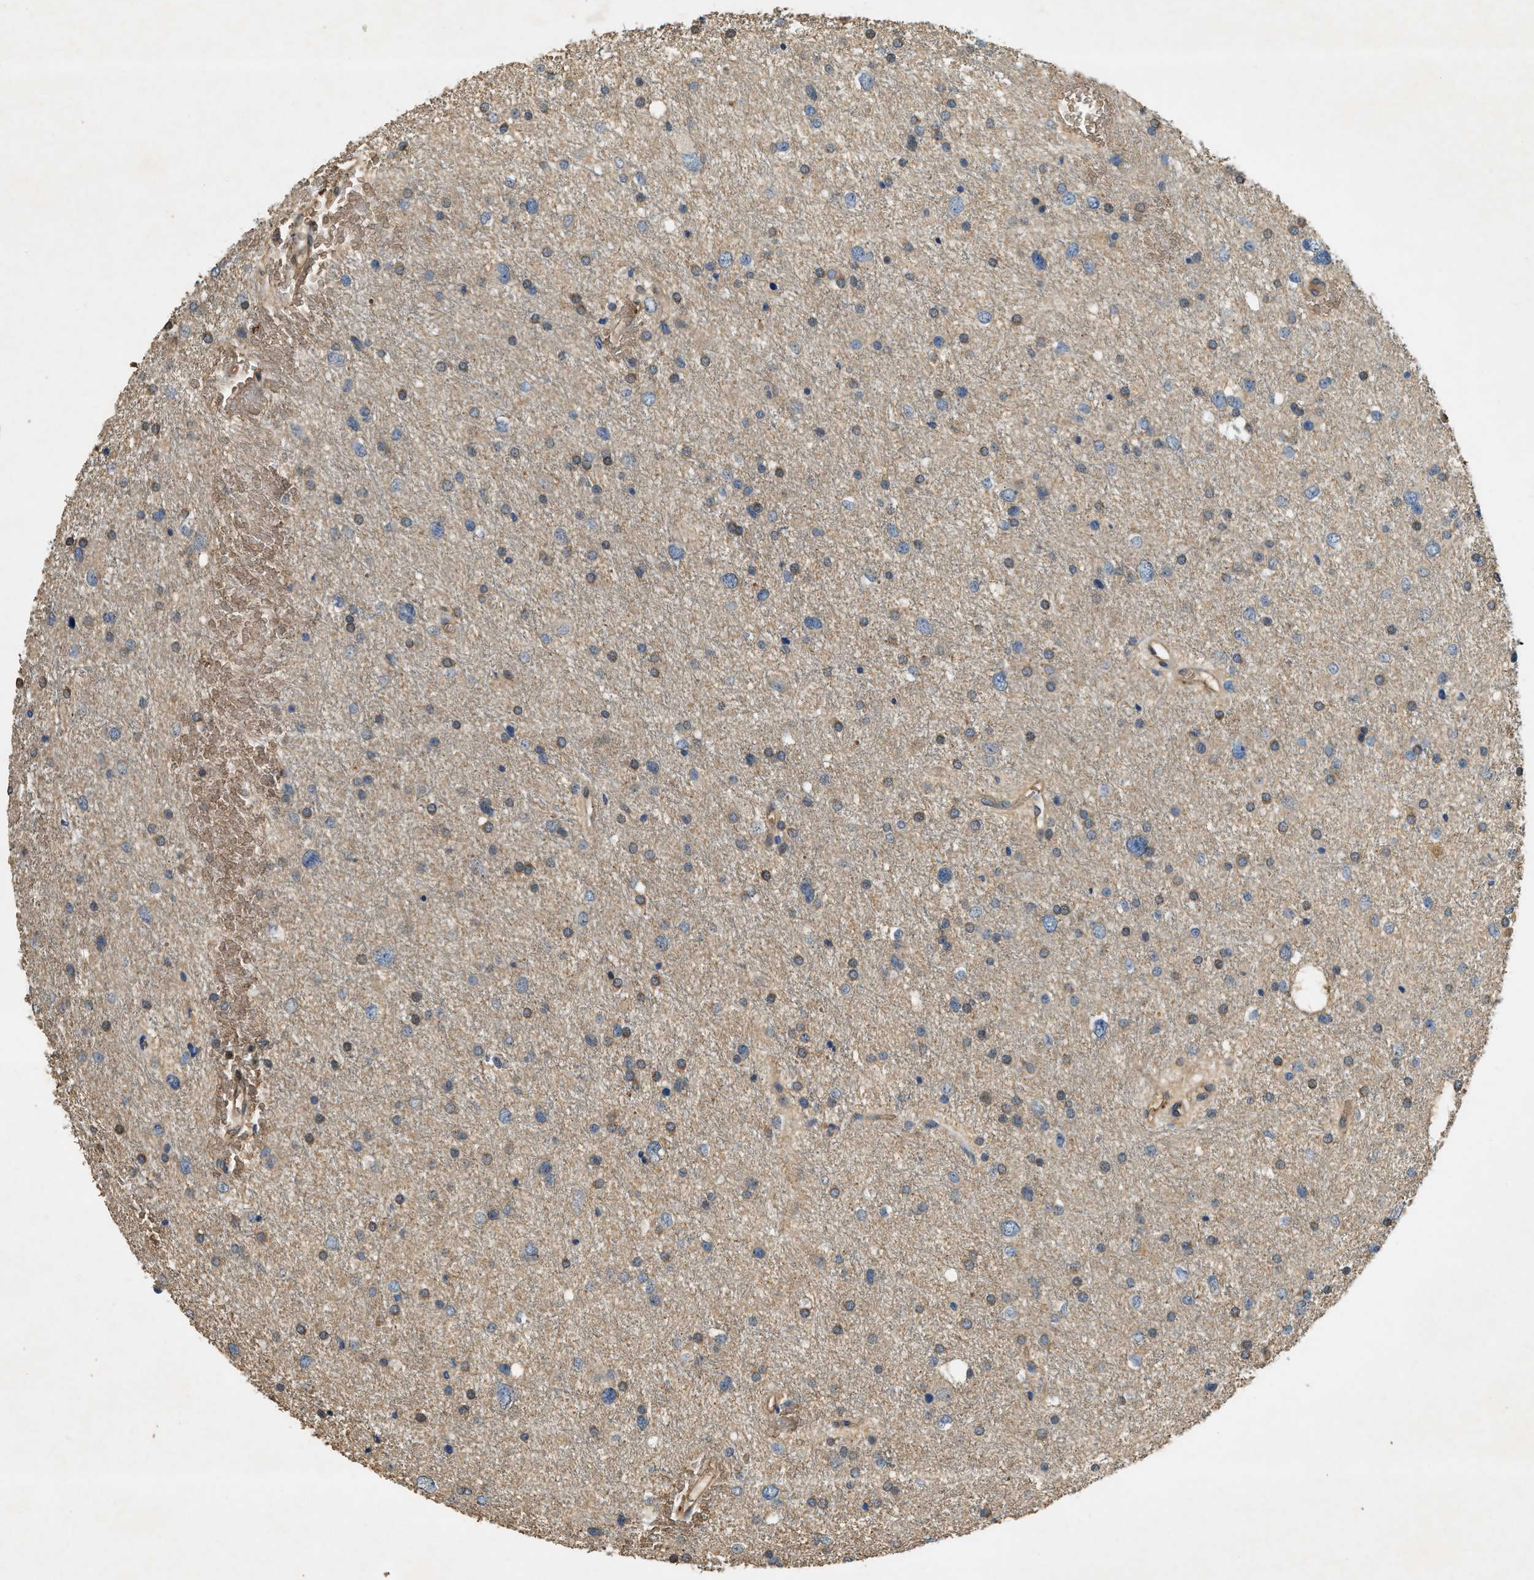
{"staining": {"intensity": "weak", "quantity": "25%-75%", "location": "cytoplasmic/membranous"}, "tissue": "glioma", "cell_type": "Tumor cells", "image_type": "cancer", "snomed": [{"axis": "morphology", "description": "Glioma, malignant, Low grade"}, {"axis": "topography", "description": "Brain"}], "caption": "A brown stain highlights weak cytoplasmic/membranous positivity of a protein in malignant glioma (low-grade) tumor cells.", "gene": "CFLAR", "patient": {"sex": "female", "age": 37}}